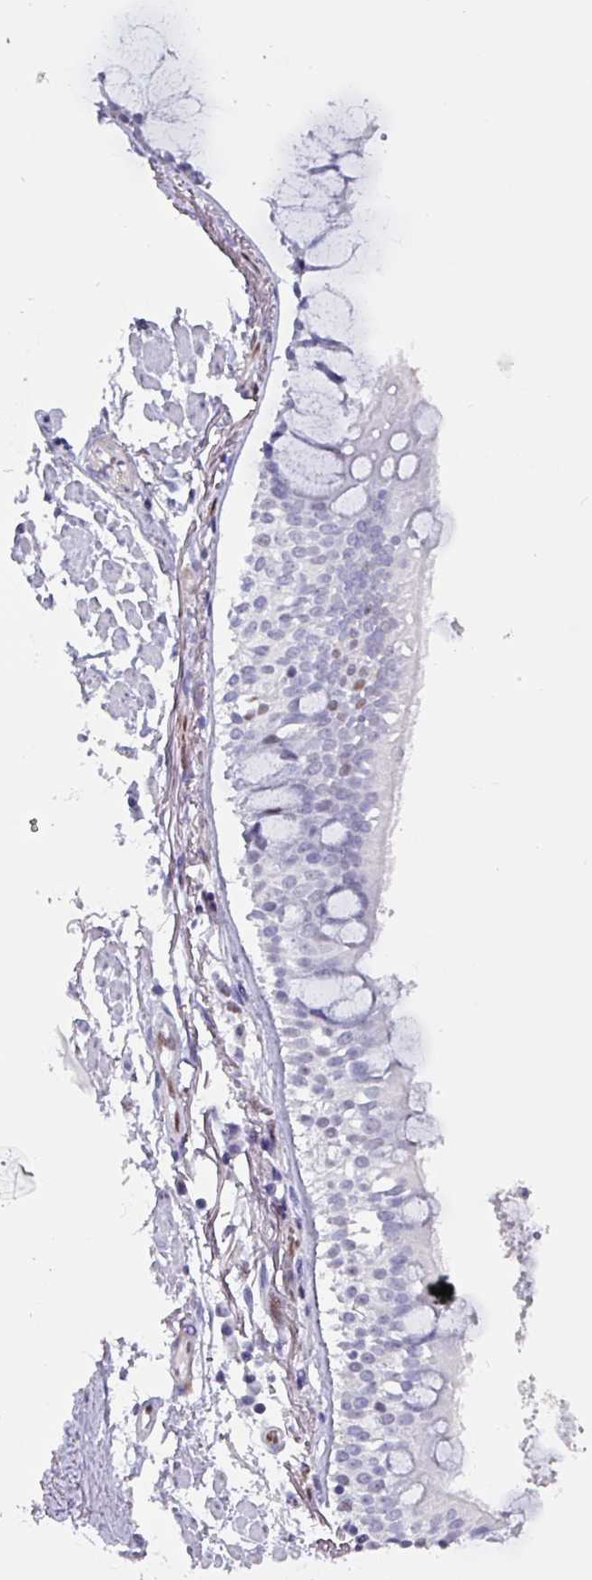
{"staining": {"intensity": "negative", "quantity": "none", "location": "none"}, "tissue": "bronchus", "cell_type": "Respiratory epithelial cells", "image_type": "normal", "snomed": [{"axis": "morphology", "description": "Normal tissue, NOS"}, {"axis": "topography", "description": "Bronchus"}], "caption": "DAB (3,3'-diaminobenzidine) immunohistochemical staining of benign bronchus reveals no significant expression in respiratory epithelial cells.", "gene": "ZNF816", "patient": {"sex": "male", "age": 70}}